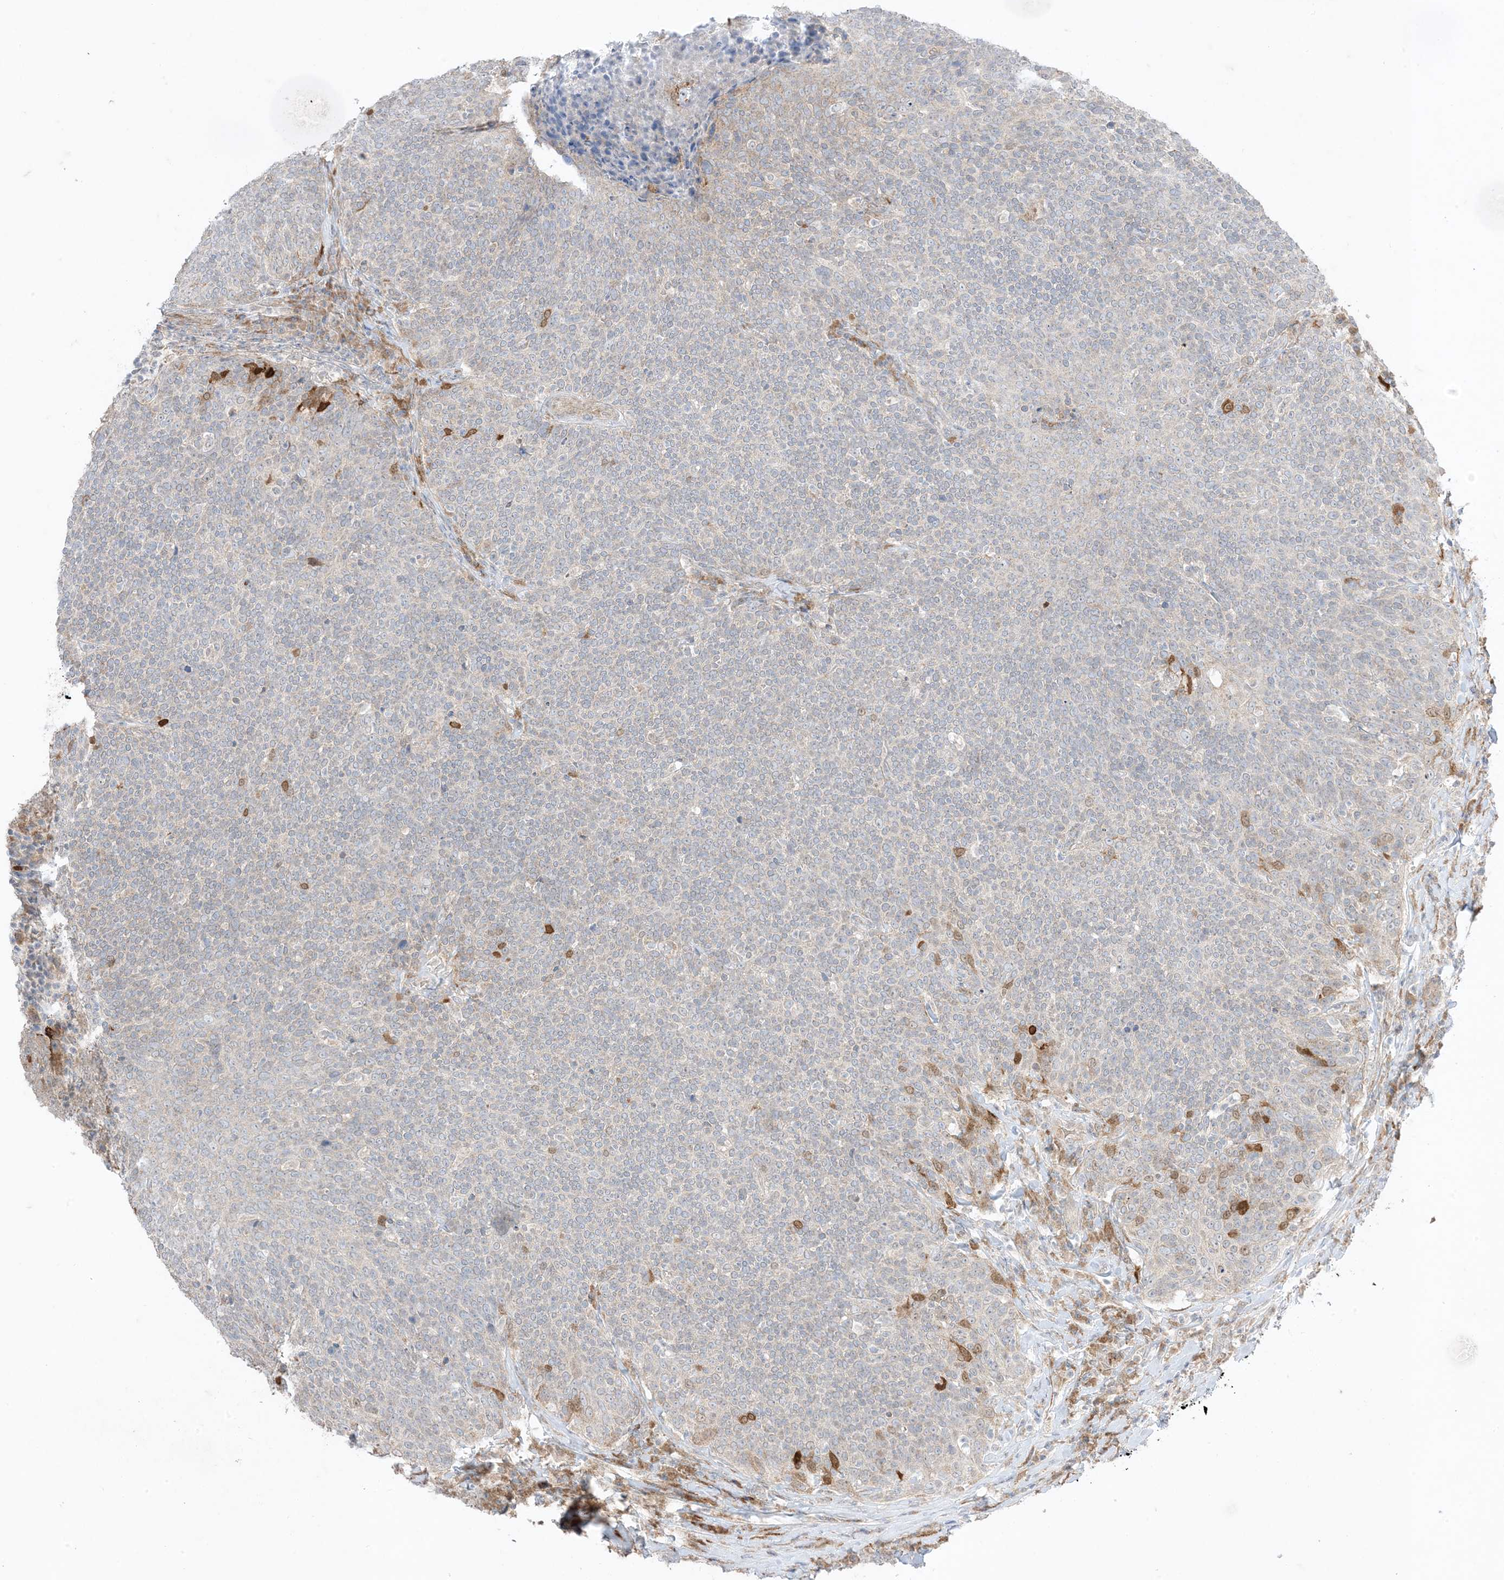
{"staining": {"intensity": "weak", "quantity": "<25%", "location": "cytoplasmic/membranous"}, "tissue": "head and neck cancer", "cell_type": "Tumor cells", "image_type": "cancer", "snomed": [{"axis": "morphology", "description": "Squamous cell carcinoma, NOS"}, {"axis": "morphology", "description": "Squamous cell carcinoma, metastatic, NOS"}, {"axis": "topography", "description": "Lymph node"}, {"axis": "topography", "description": "Head-Neck"}], "caption": "Immunohistochemistry (IHC) photomicrograph of metastatic squamous cell carcinoma (head and neck) stained for a protein (brown), which demonstrates no staining in tumor cells. Nuclei are stained in blue.", "gene": "ODC1", "patient": {"sex": "male", "age": 62}}